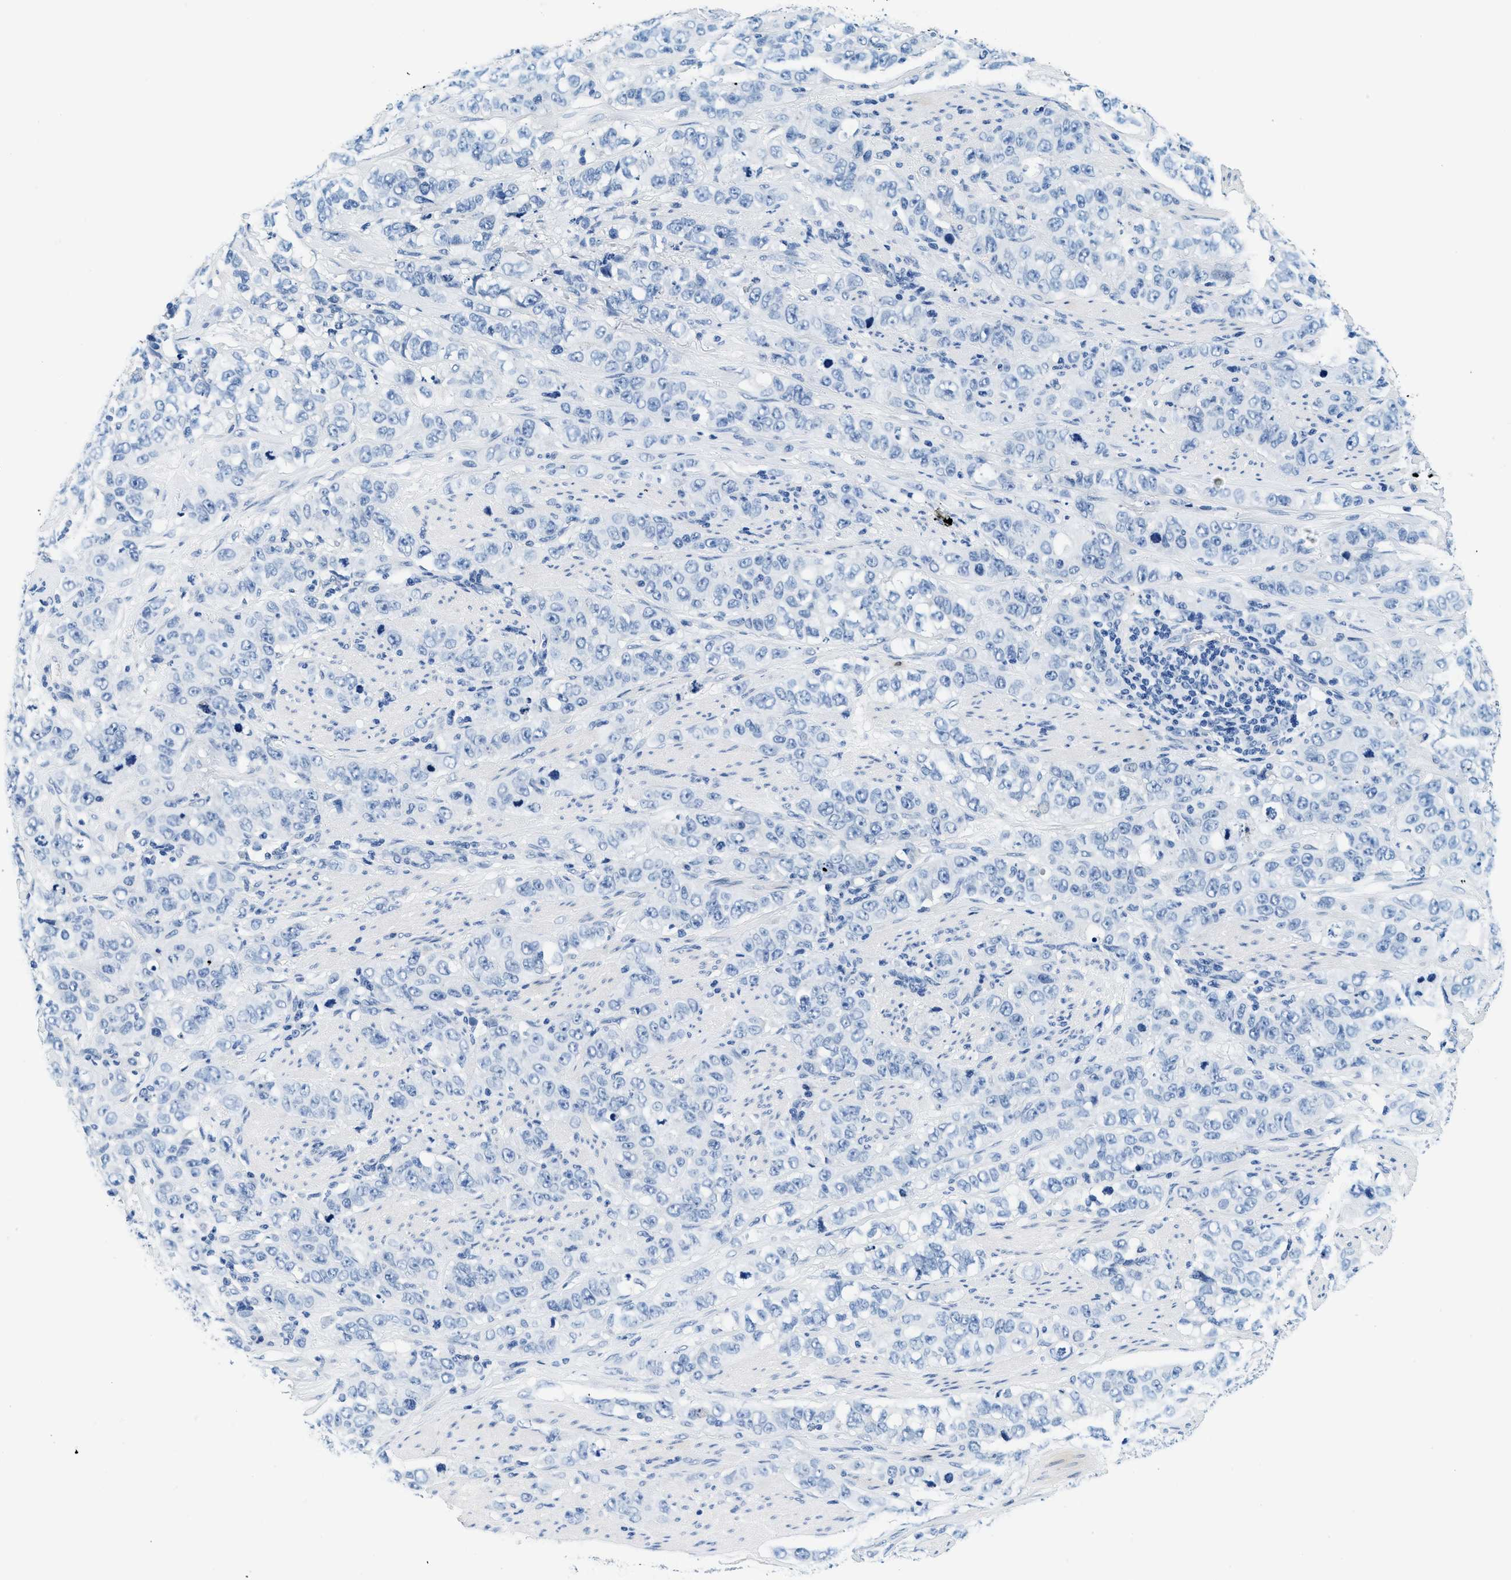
{"staining": {"intensity": "negative", "quantity": "none", "location": "none"}, "tissue": "stomach cancer", "cell_type": "Tumor cells", "image_type": "cancer", "snomed": [{"axis": "morphology", "description": "Adenocarcinoma, NOS"}, {"axis": "topography", "description": "Stomach"}], "caption": "IHC histopathology image of human stomach cancer (adenocarcinoma) stained for a protein (brown), which reveals no positivity in tumor cells. (DAB (3,3'-diaminobenzidine) immunohistochemistry visualized using brightfield microscopy, high magnification).", "gene": "GSTM3", "patient": {"sex": "male", "age": 48}}